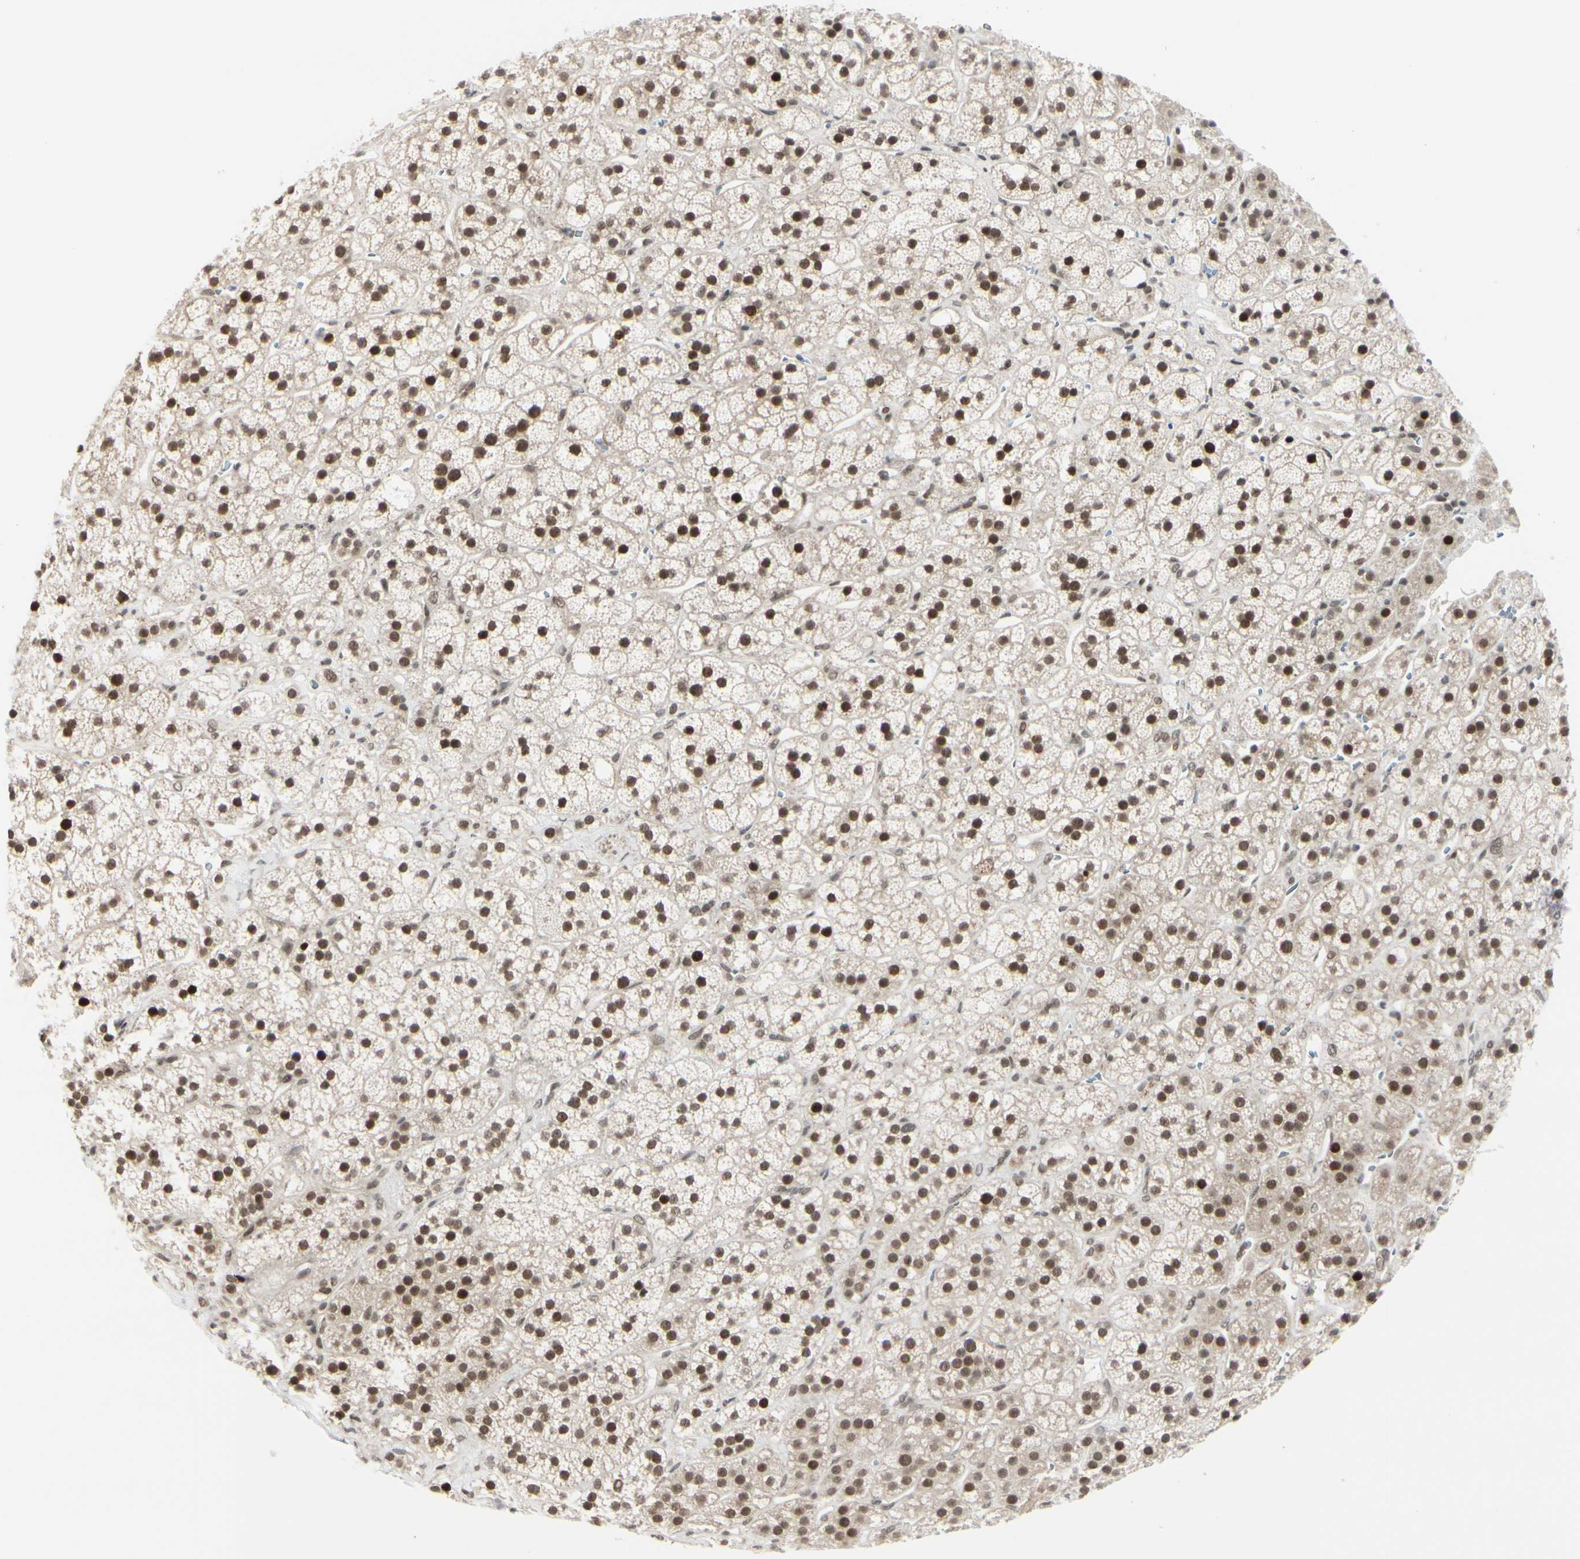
{"staining": {"intensity": "moderate", "quantity": ">75%", "location": "nuclear"}, "tissue": "adrenal gland", "cell_type": "Glandular cells", "image_type": "normal", "snomed": [{"axis": "morphology", "description": "Normal tissue, NOS"}, {"axis": "topography", "description": "Adrenal gland"}], "caption": "Adrenal gland stained for a protein shows moderate nuclear positivity in glandular cells. (DAB (3,3'-diaminobenzidine) IHC with brightfield microscopy, high magnification).", "gene": "BRMS1", "patient": {"sex": "male", "age": 56}}